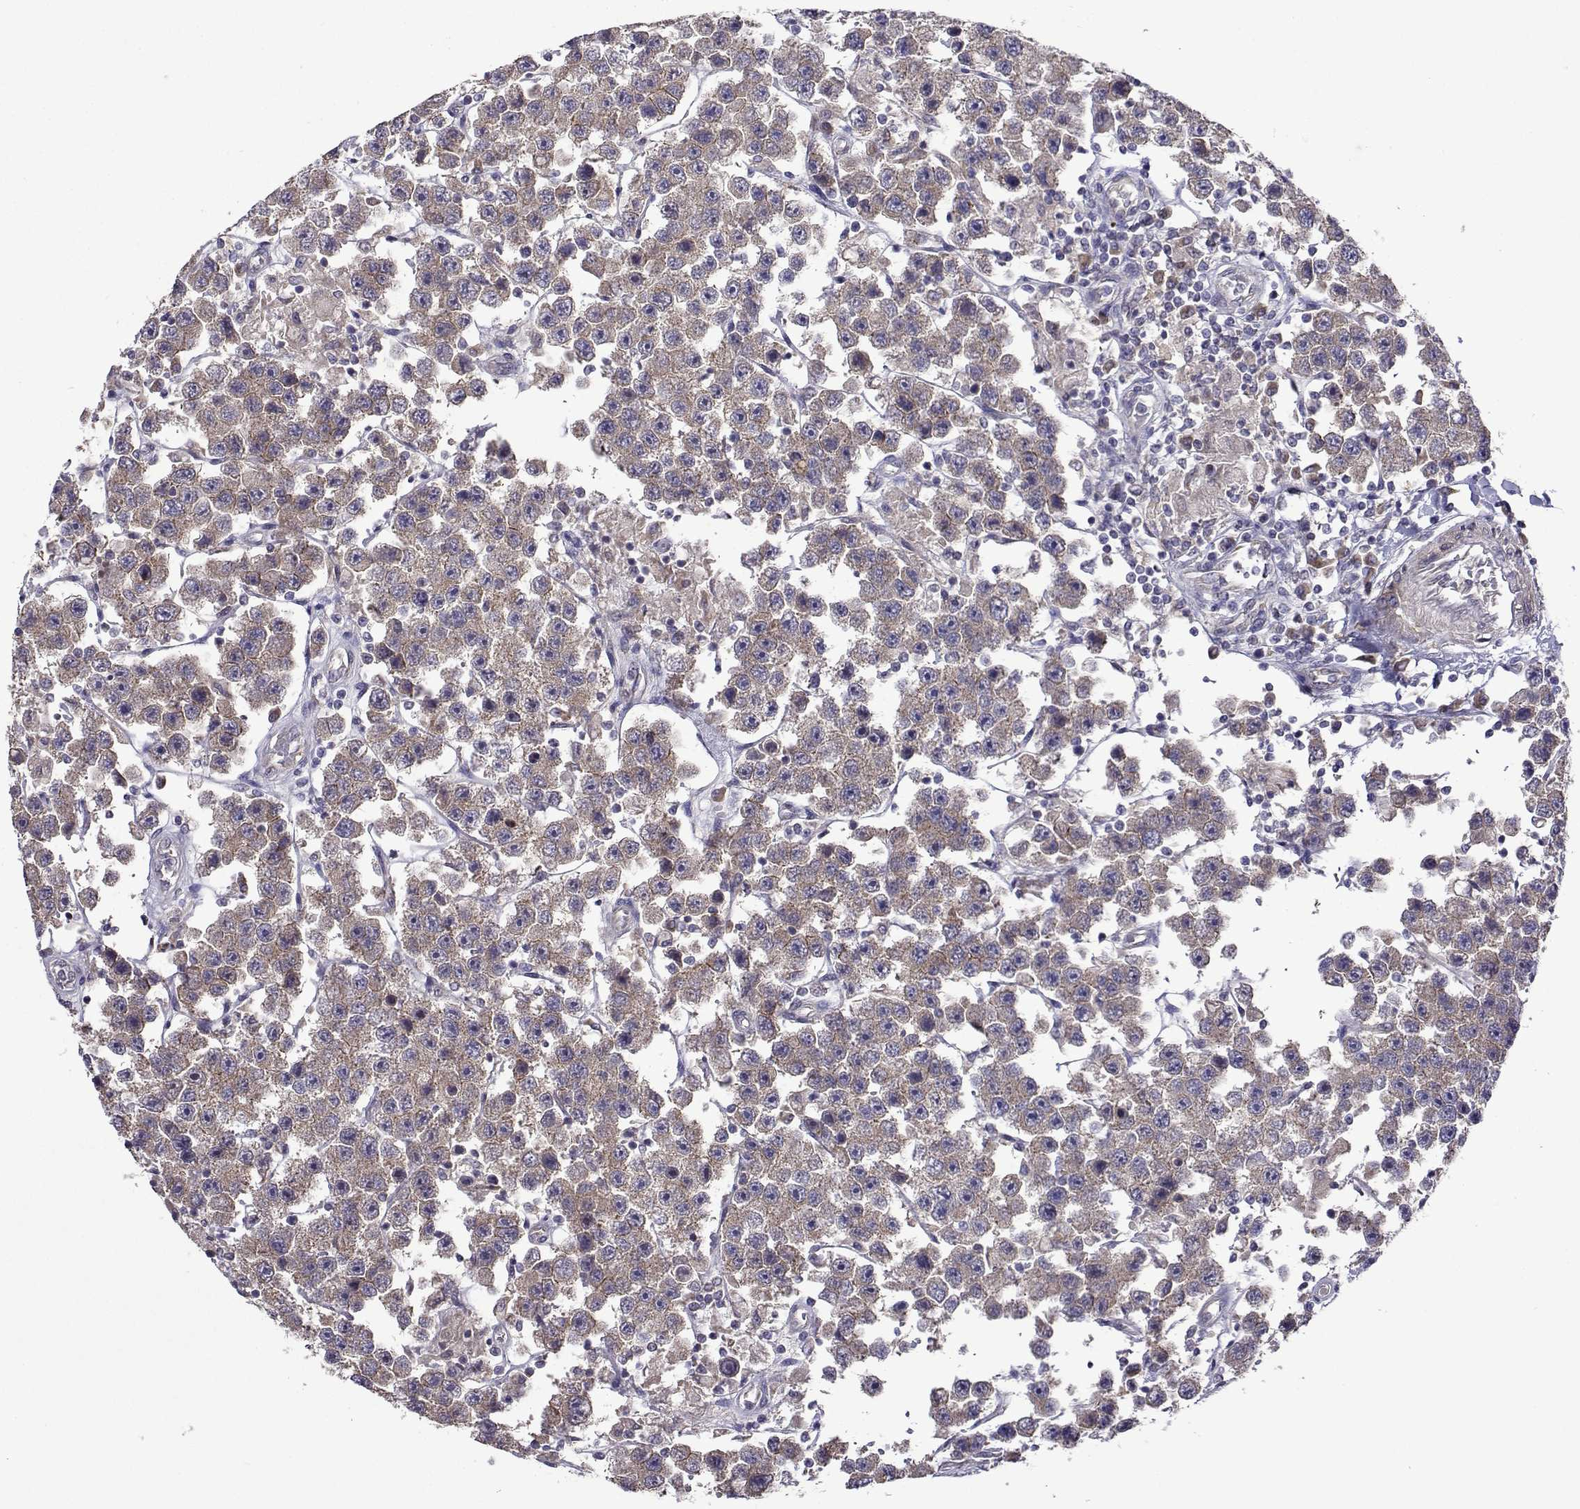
{"staining": {"intensity": "weak", "quantity": ">75%", "location": "cytoplasmic/membranous"}, "tissue": "testis cancer", "cell_type": "Tumor cells", "image_type": "cancer", "snomed": [{"axis": "morphology", "description": "Seminoma, NOS"}, {"axis": "topography", "description": "Testis"}], "caption": "Human testis cancer (seminoma) stained with a protein marker exhibits weak staining in tumor cells.", "gene": "TARBP2", "patient": {"sex": "male", "age": 45}}